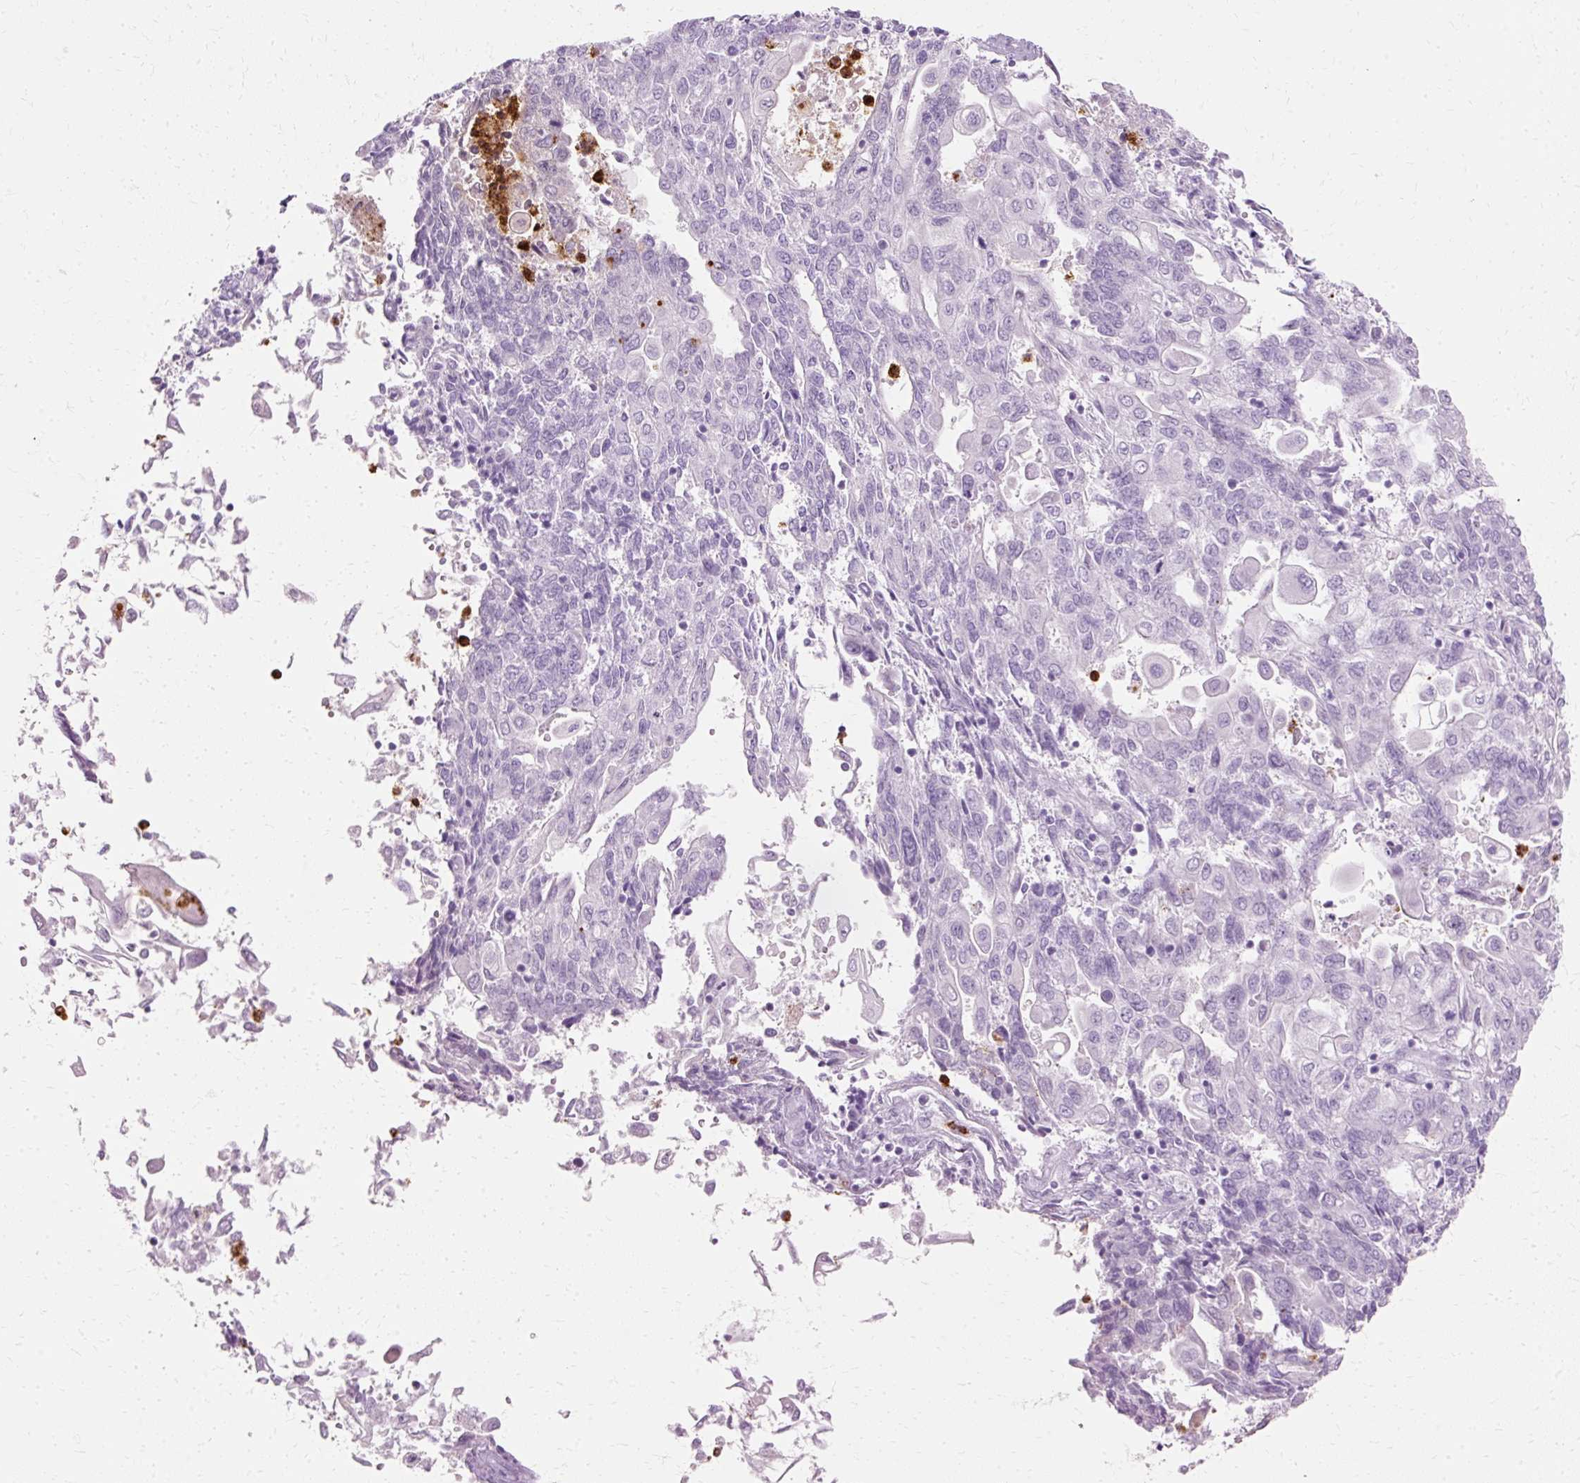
{"staining": {"intensity": "negative", "quantity": "none", "location": "none"}, "tissue": "endometrial cancer", "cell_type": "Tumor cells", "image_type": "cancer", "snomed": [{"axis": "morphology", "description": "Adenocarcinoma, NOS"}, {"axis": "topography", "description": "Endometrium"}], "caption": "The immunohistochemistry photomicrograph has no significant positivity in tumor cells of endometrial adenocarcinoma tissue.", "gene": "DEFA1", "patient": {"sex": "female", "age": 54}}